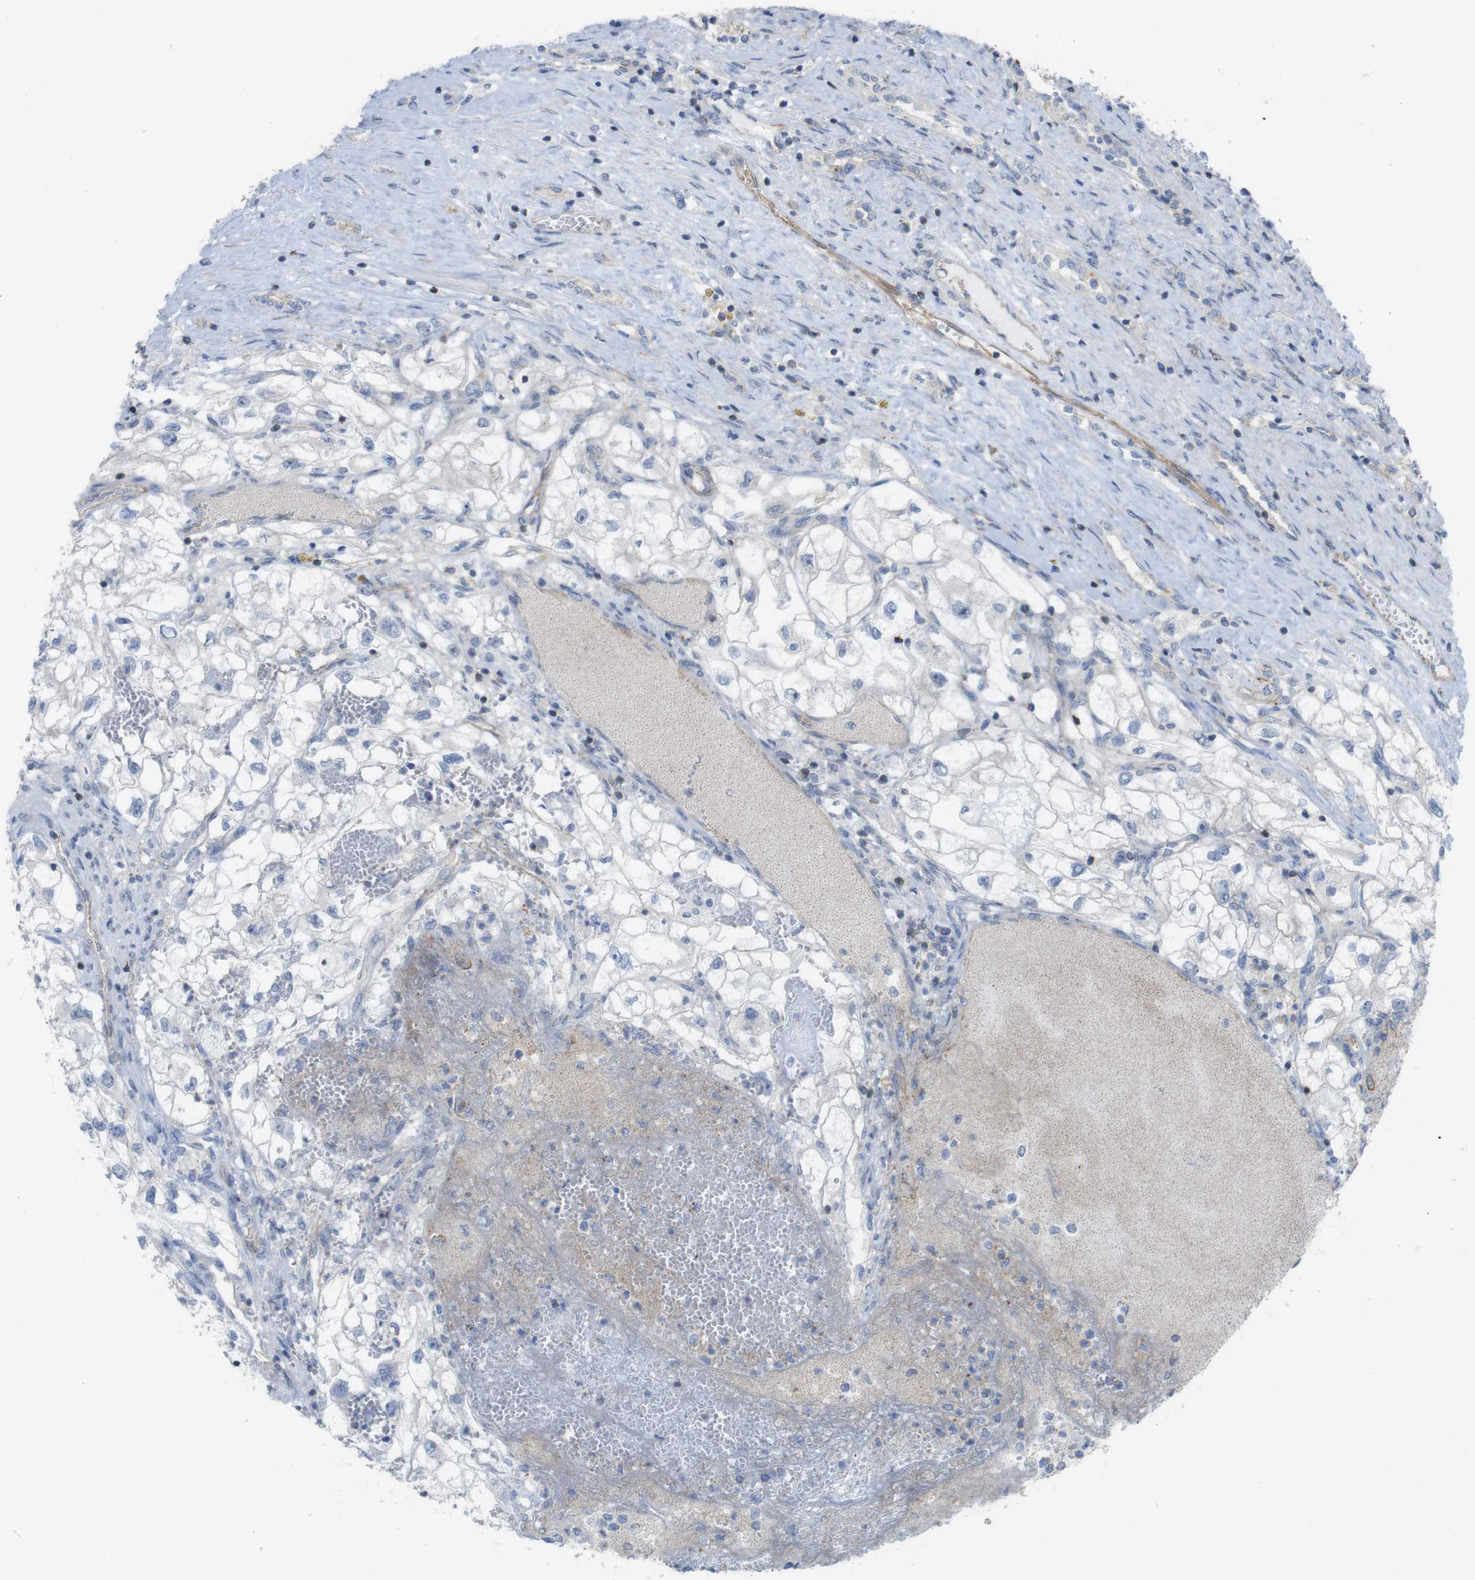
{"staining": {"intensity": "negative", "quantity": "none", "location": "none"}, "tissue": "renal cancer", "cell_type": "Tumor cells", "image_type": "cancer", "snomed": [{"axis": "morphology", "description": "Adenocarcinoma, NOS"}, {"axis": "topography", "description": "Kidney"}], "caption": "Human renal cancer stained for a protein using IHC demonstrates no staining in tumor cells.", "gene": "PREX2", "patient": {"sex": "female", "age": 70}}